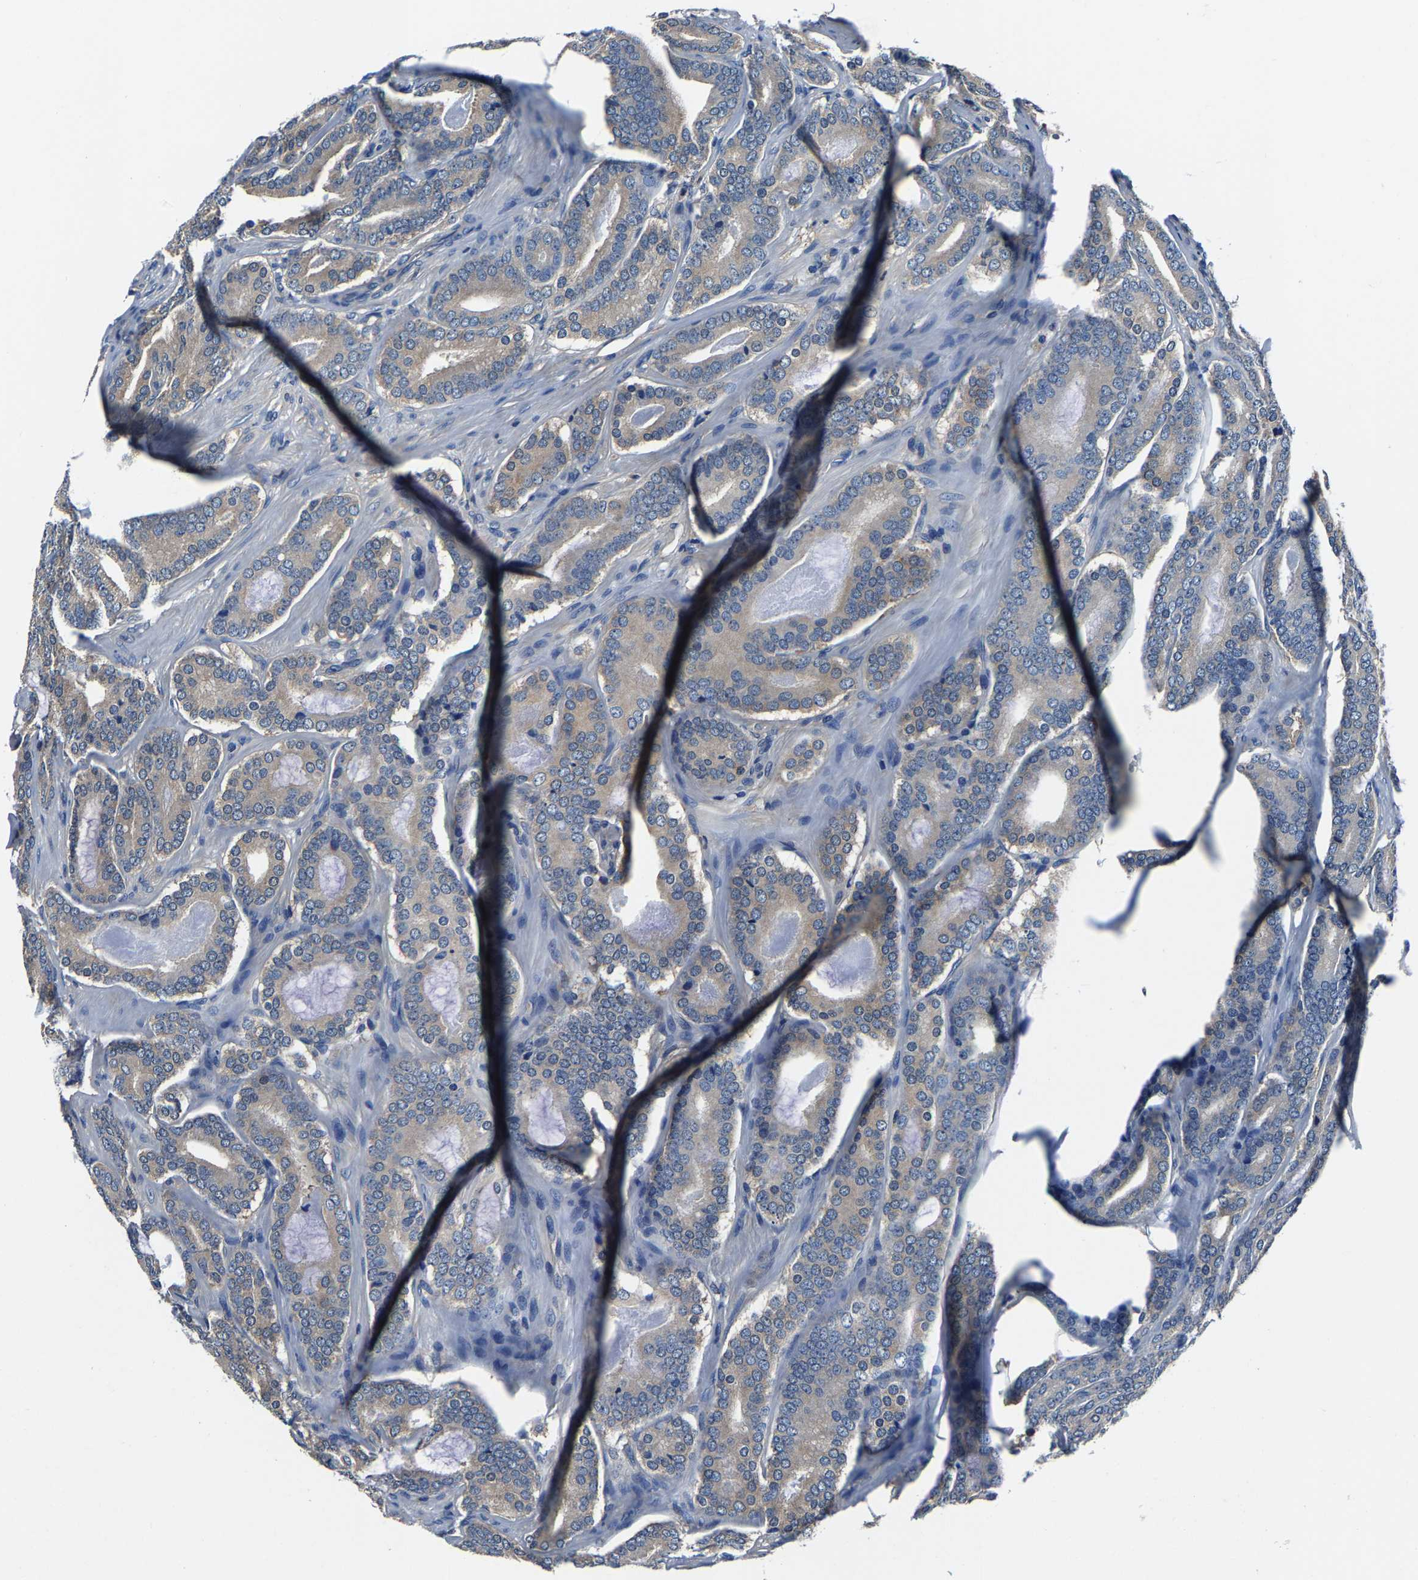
{"staining": {"intensity": "weak", "quantity": "<25%", "location": "cytoplasmic/membranous"}, "tissue": "prostate cancer", "cell_type": "Tumor cells", "image_type": "cancer", "snomed": [{"axis": "morphology", "description": "Adenocarcinoma, High grade"}, {"axis": "topography", "description": "Prostate"}], "caption": "Tumor cells are negative for brown protein staining in prostate cancer.", "gene": "ALDOB", "patient": {"sex": "male", "age": 60}}